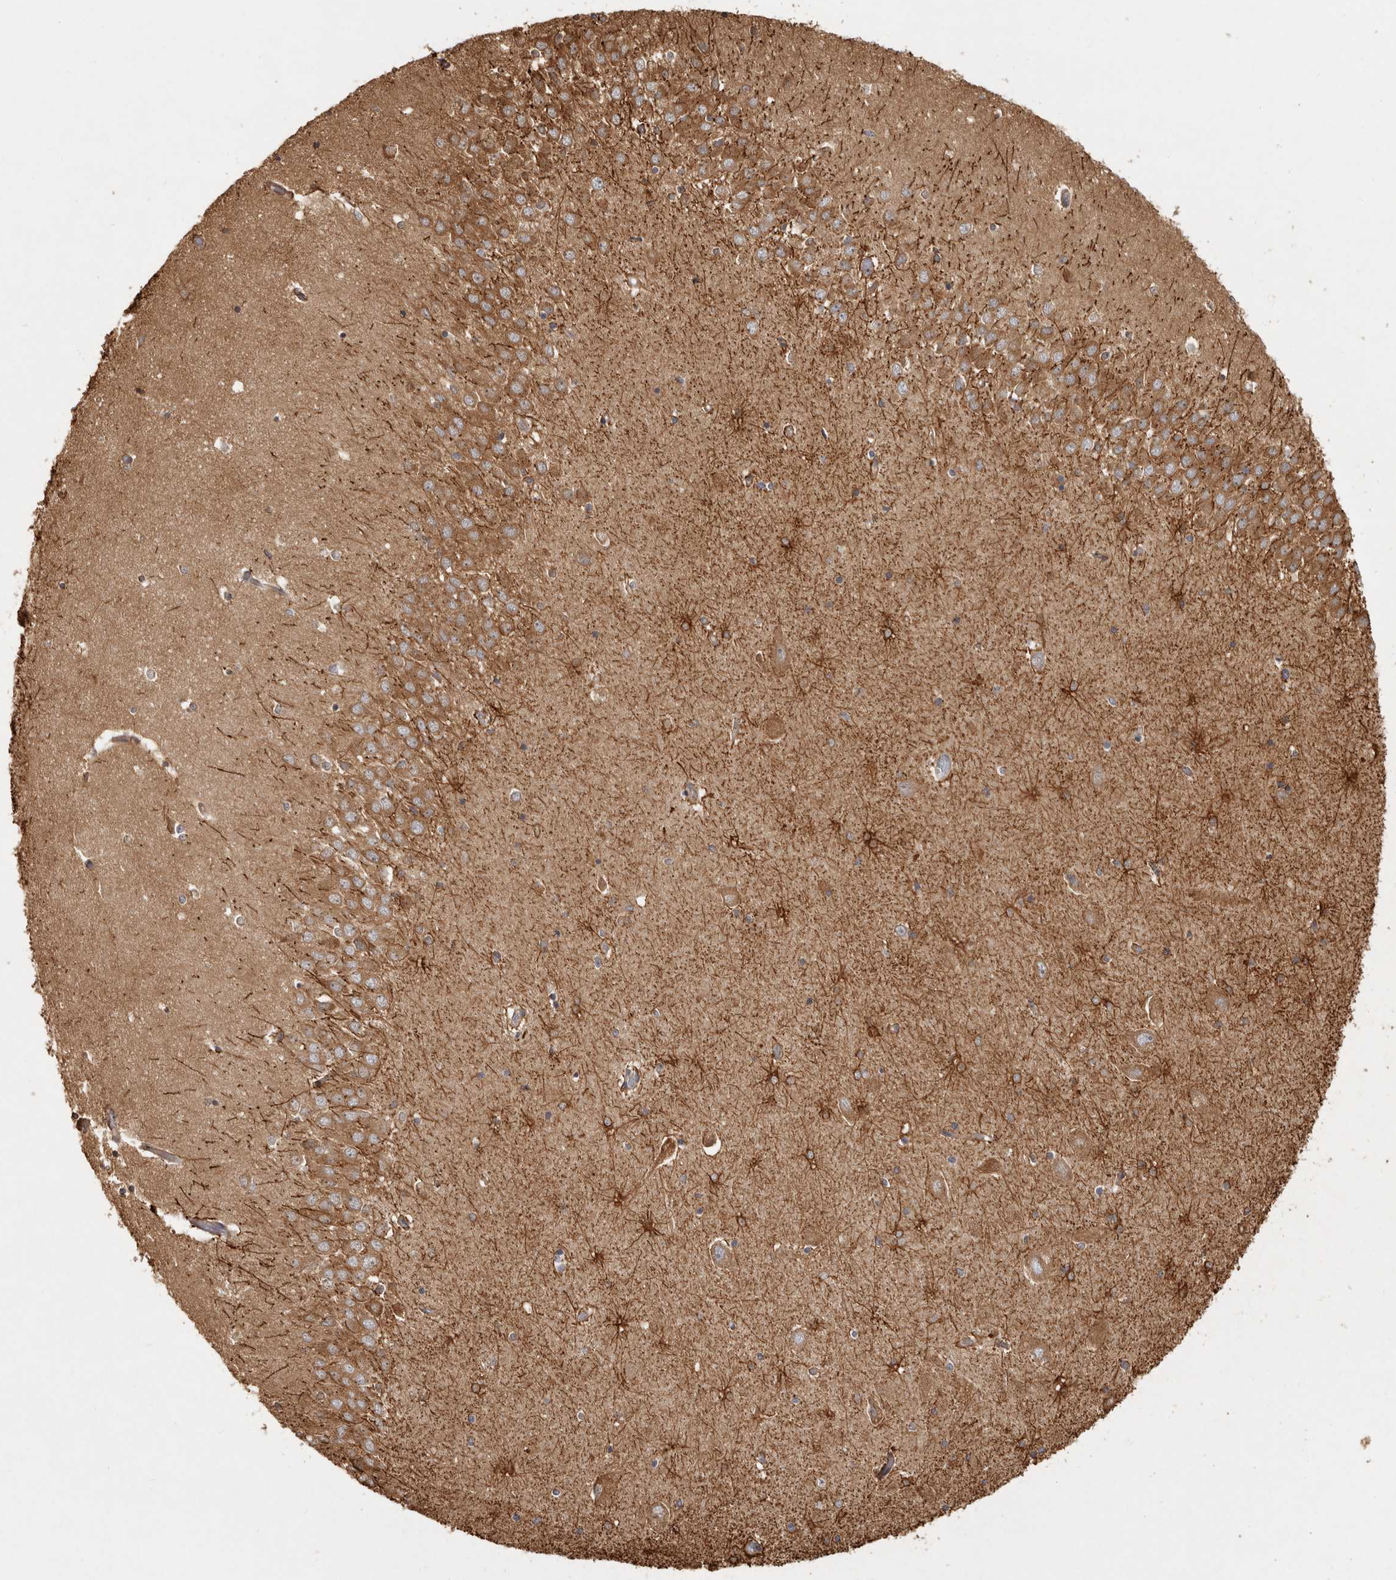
{"staining": {"intensity": "strong", "quantity": "25%-75%", "location": "cytoplasmic/membranous"}, "tissue": "hippocampus", "cell_type": "Glial cells", "image_type": "normal", "snomed": [{"axis": "morphology", "description": "Normal tissue, NOS"}, {"axis": "topography", "description": "Hippocampus"}], "caption": "Immunohistochemistry (IHC) staining of benign hippocampus, which displays high levels of strong cytoplasmic/membranous positivity in approximately 25%-75% of glial cells indicating strong cytoplasmic/membranous protein staining. The staining was performed using DAB (3,3'-diaminobenzidine) (brown) for protein detection and nuclei were counterstained in hematoxylin (blue).", "gene": "CAMSAP2", "patient": {"sex": "male", "age": 45}}